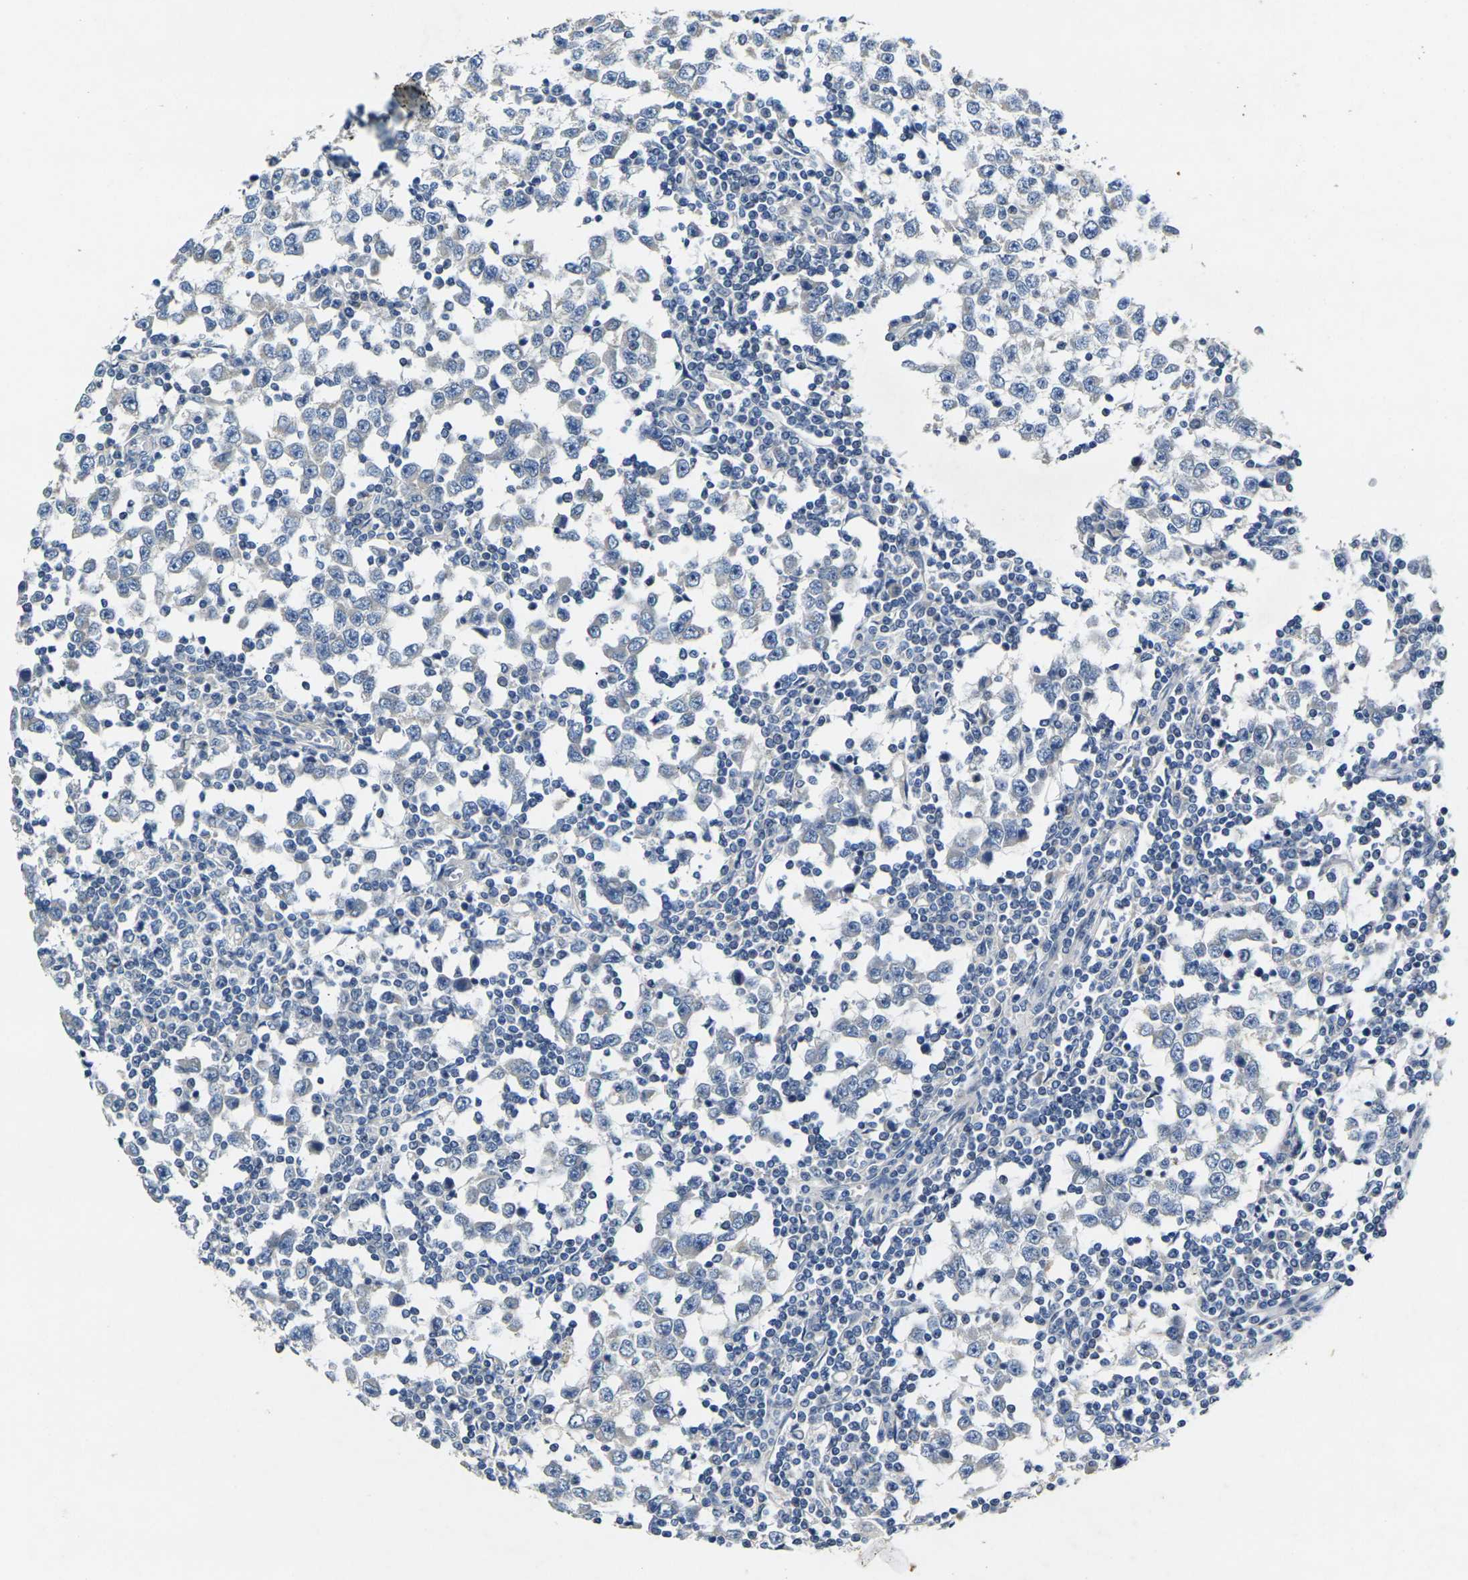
{"staining": {"intensity": "negative", "quantity": "none", "location": "none"}, "tissue": "testis cancer", "cell_type": "Tumor cells", "image_type": "cancer", "snomed": [{"axis": "morphology", "description": "Seminoma, NOS"}, {"axis": "topography", "description": "Testis"}], "caption": "There is no significant staining in tumor cells of testis cancer.", "gene": "NOCT", "patient": {"sex": "male", "age": 65}}